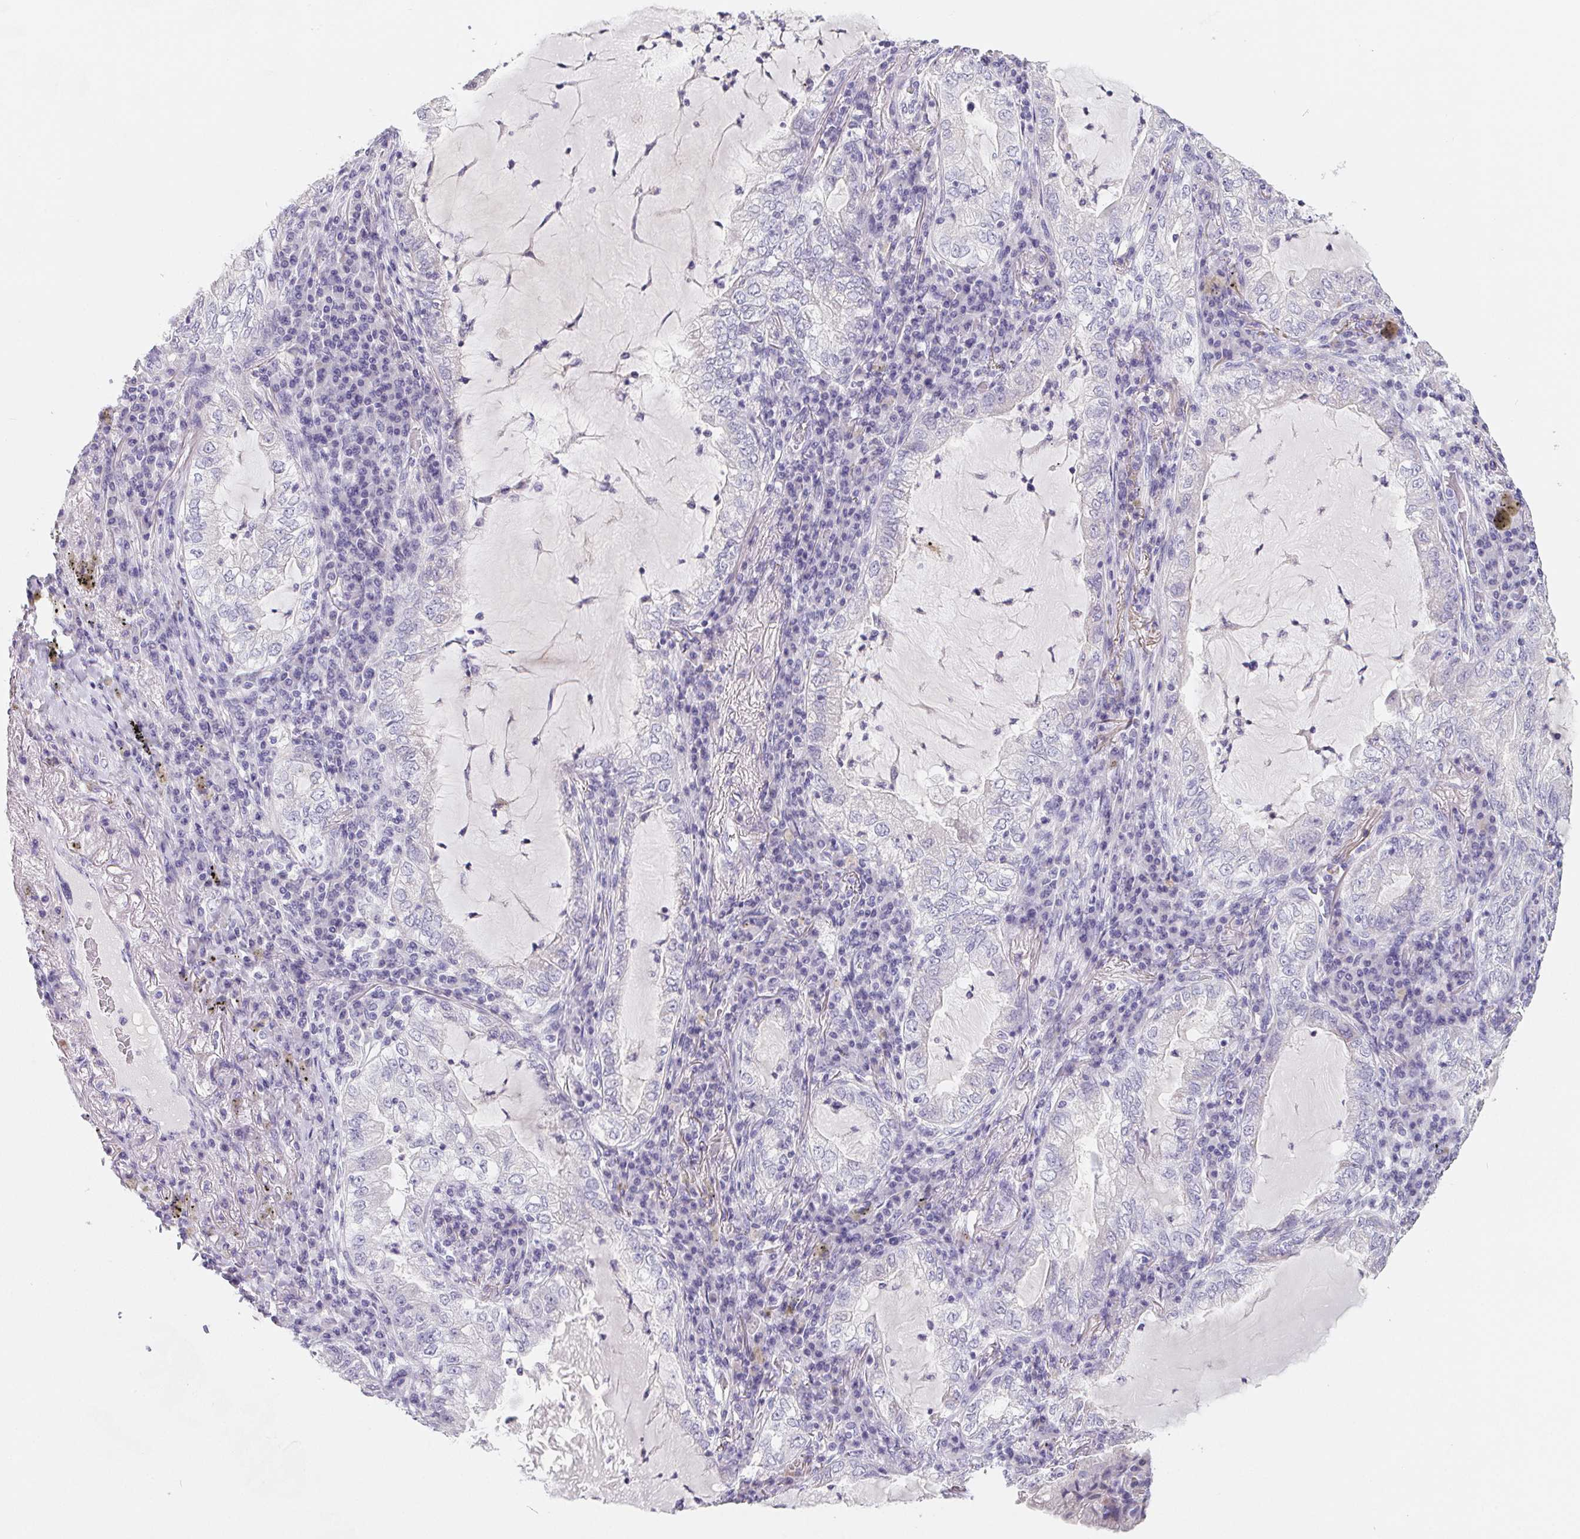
{"staining": {"intensity": "negative", "quantity": "none", "location": "none"}, "tissue": "lung cancer", "cell_type": "Tumor cells", "image_type": "cancer", "snomed": [{"axis": "morphology", "description": "Adenocarcinoma, NOS"}, {"axis": "topography", "description": "Lung"}], "caption": "Lung adenocarcinoma stained for a protein using IHC demonstrates no positivity tumor cells.", "gene": "FDX1", "patient": {"sex": "female", "age": 73}}